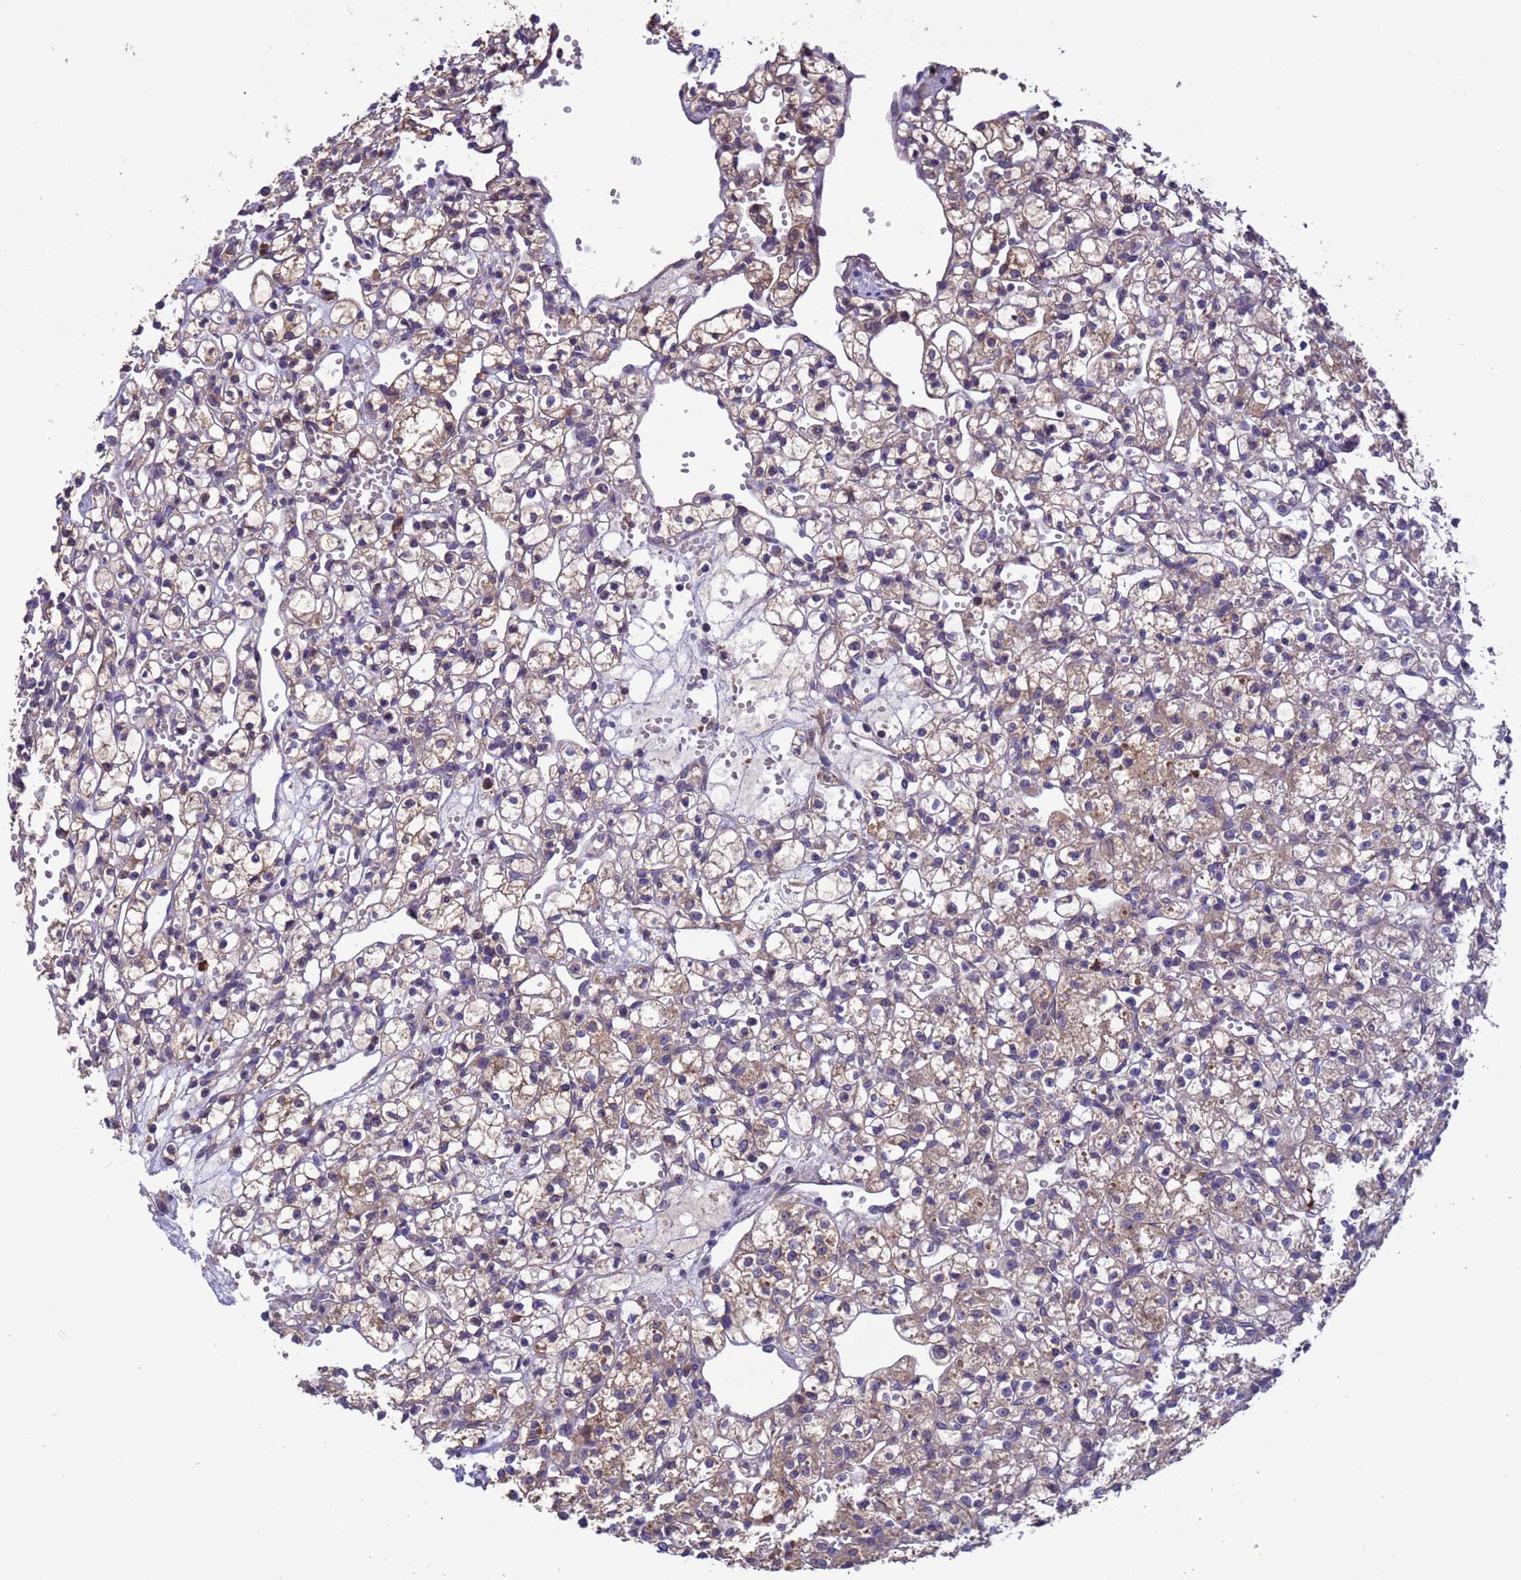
{"staining": {"intensity": "weak", "quantity": "25%-75%", "location": "cytoplasmic/membranous"}, "tissue": "renal cancer", "cell_type": "Tumor cells", "image_type": "cancer", "snomed": [{"axis": "morphology", "description": "Adenocarcinoma, NOS"}, {"axis": "topography", "description": "Kidney"}], "caption": "Human renal adenocarcinoma stained with a brown dye displays weak cytoplasmic/membranous positive expression in approximately 25%-75% of tumor cells.", "gene": "ARHGAP12", "patient": {"sex": "female", "age": 59}}